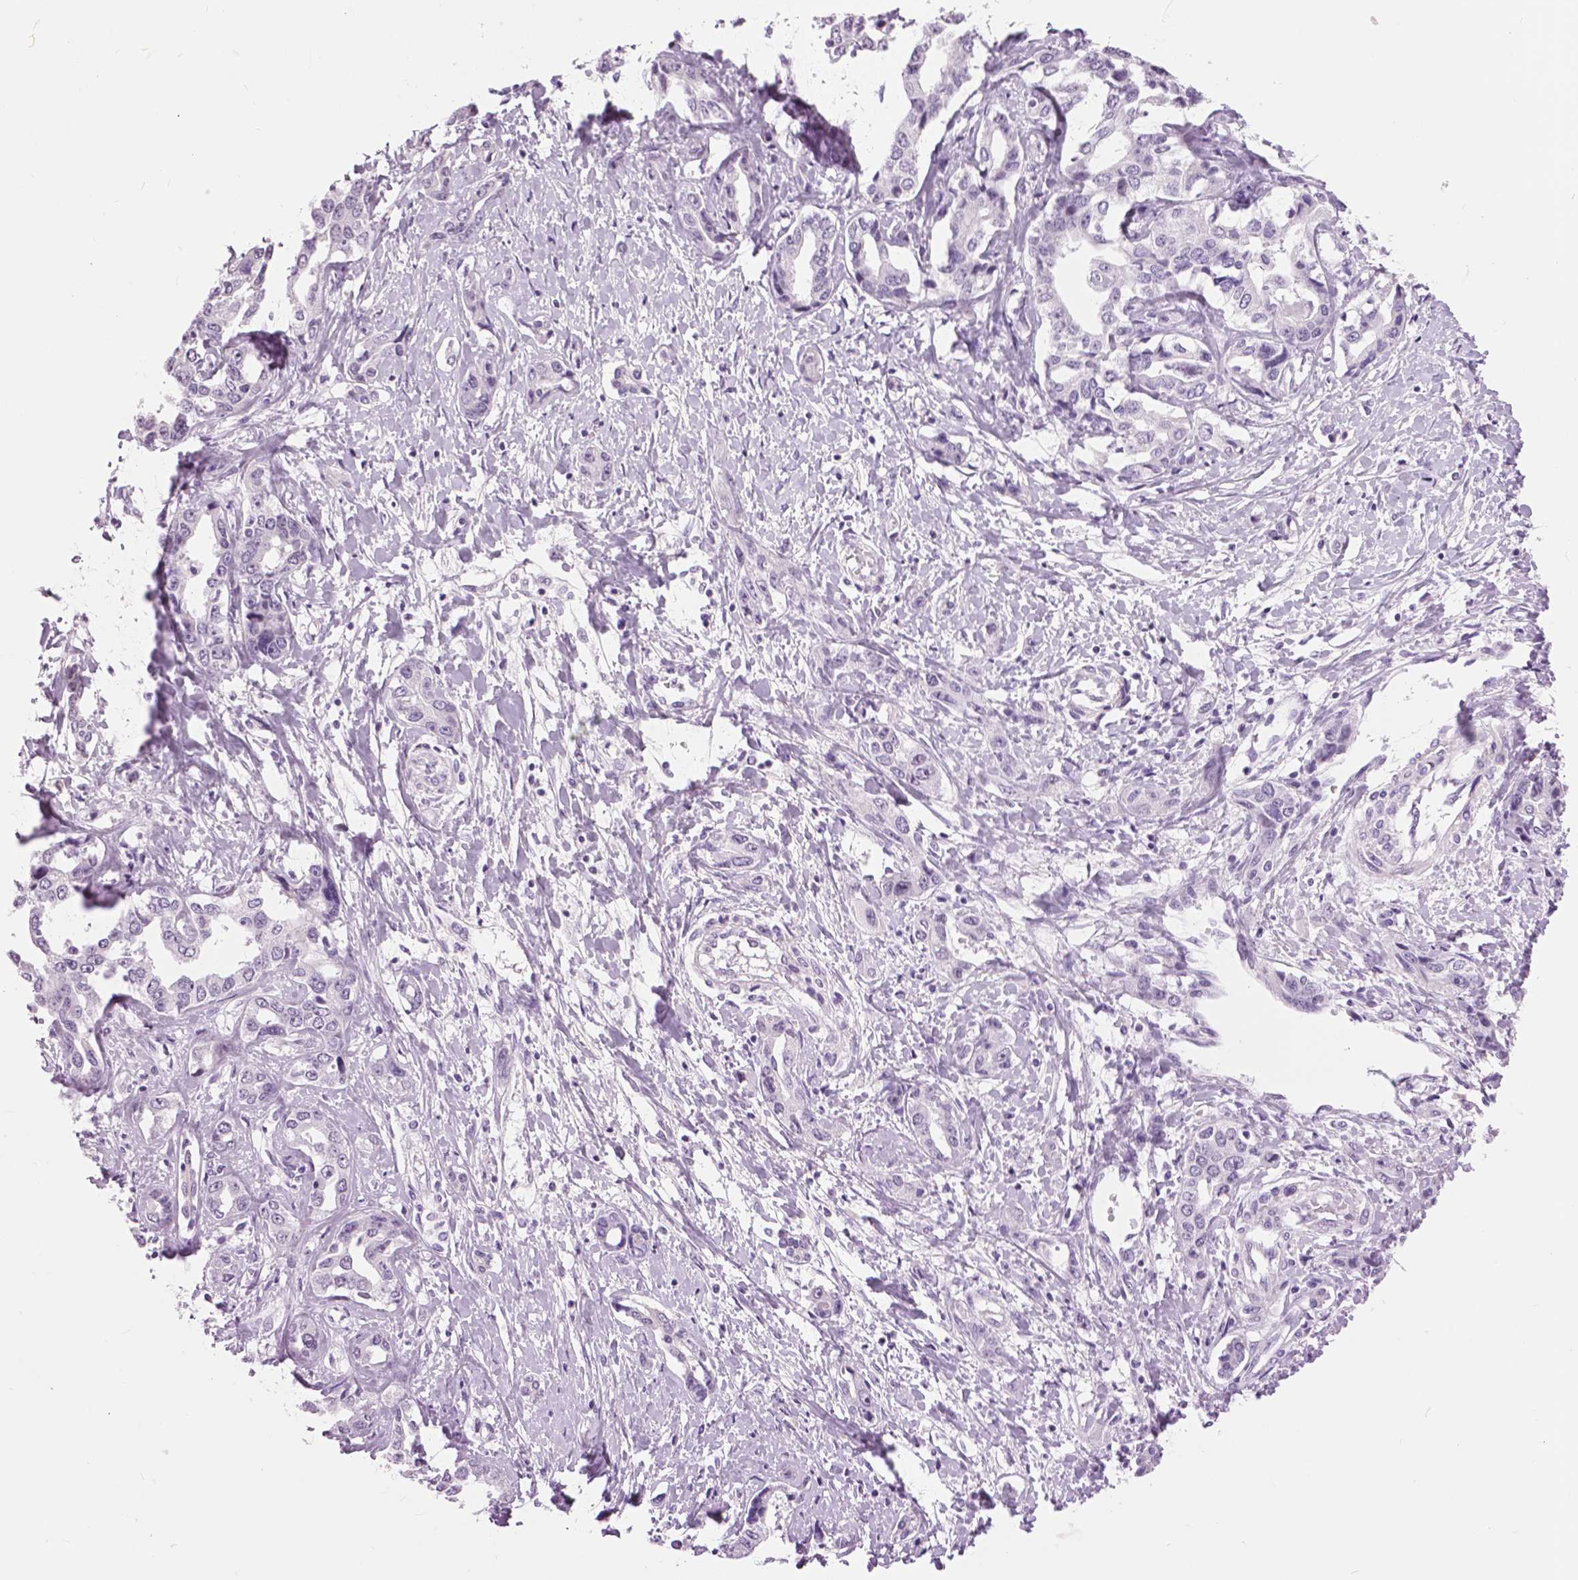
{"staining": {"intensity": "negative", "quantity": "none", "location": "none"}, "tissue": "liver cancer", "cell_type": "Tumor cells", "image_type": "cancer", "snomed": [{"axis": "morphology", "description": "Cholangiocarcinoma"}, {"axis": "topography", "description": "Liver"}], "caption": "DAB immunohistochemical staining of cholangiocarcinoma (liver) displays no significant expression in tumor cells.", "gene": "MYOM1", "patient": {"sex": "male", "age": 59}}